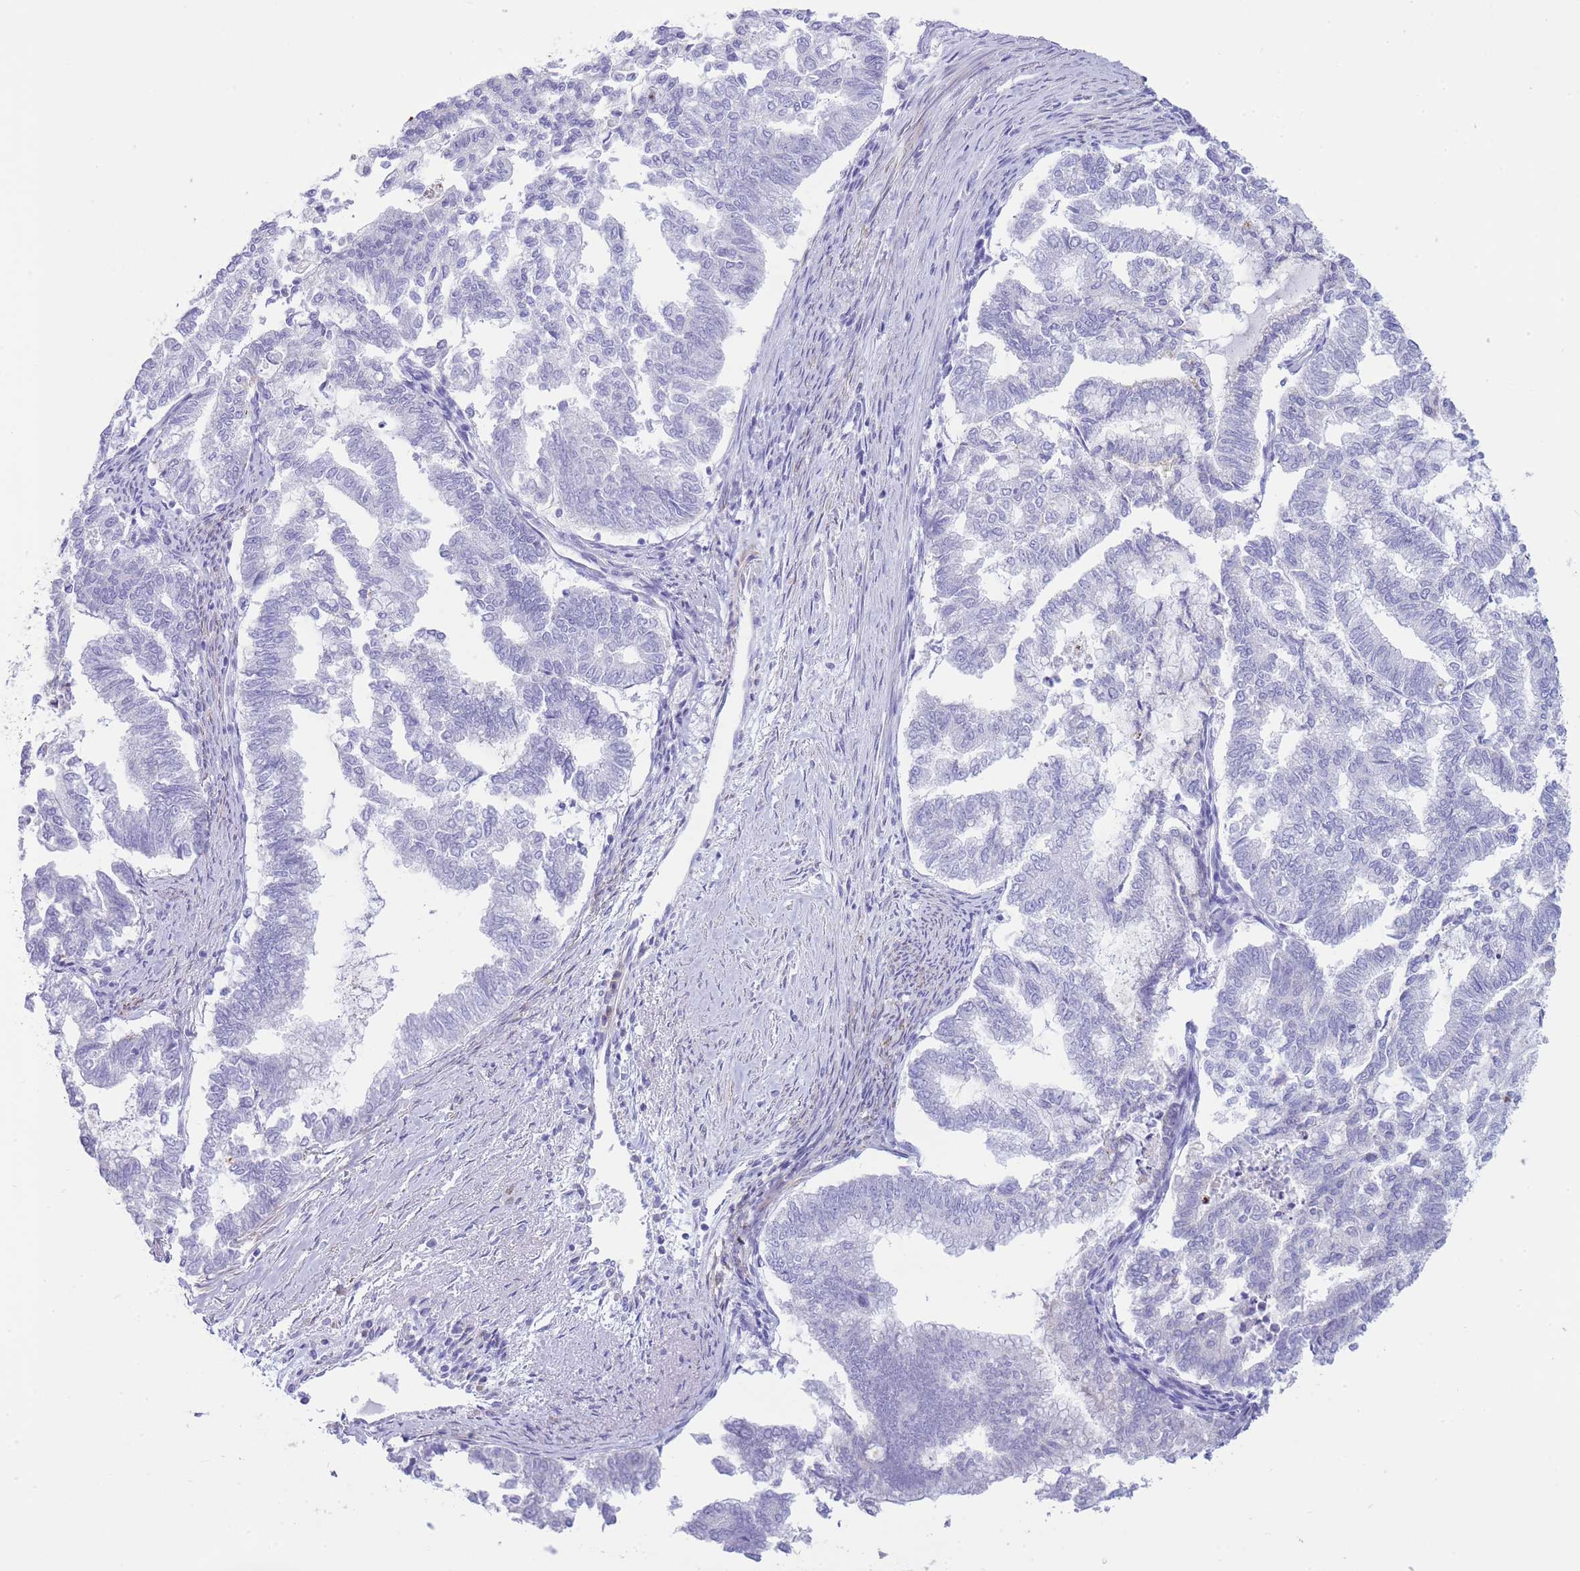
{"staining": {"intensity": "negative", "quantity": "none", "location": "none"}, "tissue": "endometrial cancer", "cell_type": "Tumor cells", "image_type": "cancer", "snomed": [{"axis": "morphology", "description": "Adenocarcinoma, NOS"}, {"axis": "topography", "description": "Endometrium"}], "caption": "This is an immunohistochemistry histopathology image of human endometrial cancer (adenocarcinoma). There is no positivity in tumor cells.", "gene": "VWA8", "patient": {"sex": "female", "age": 79}}